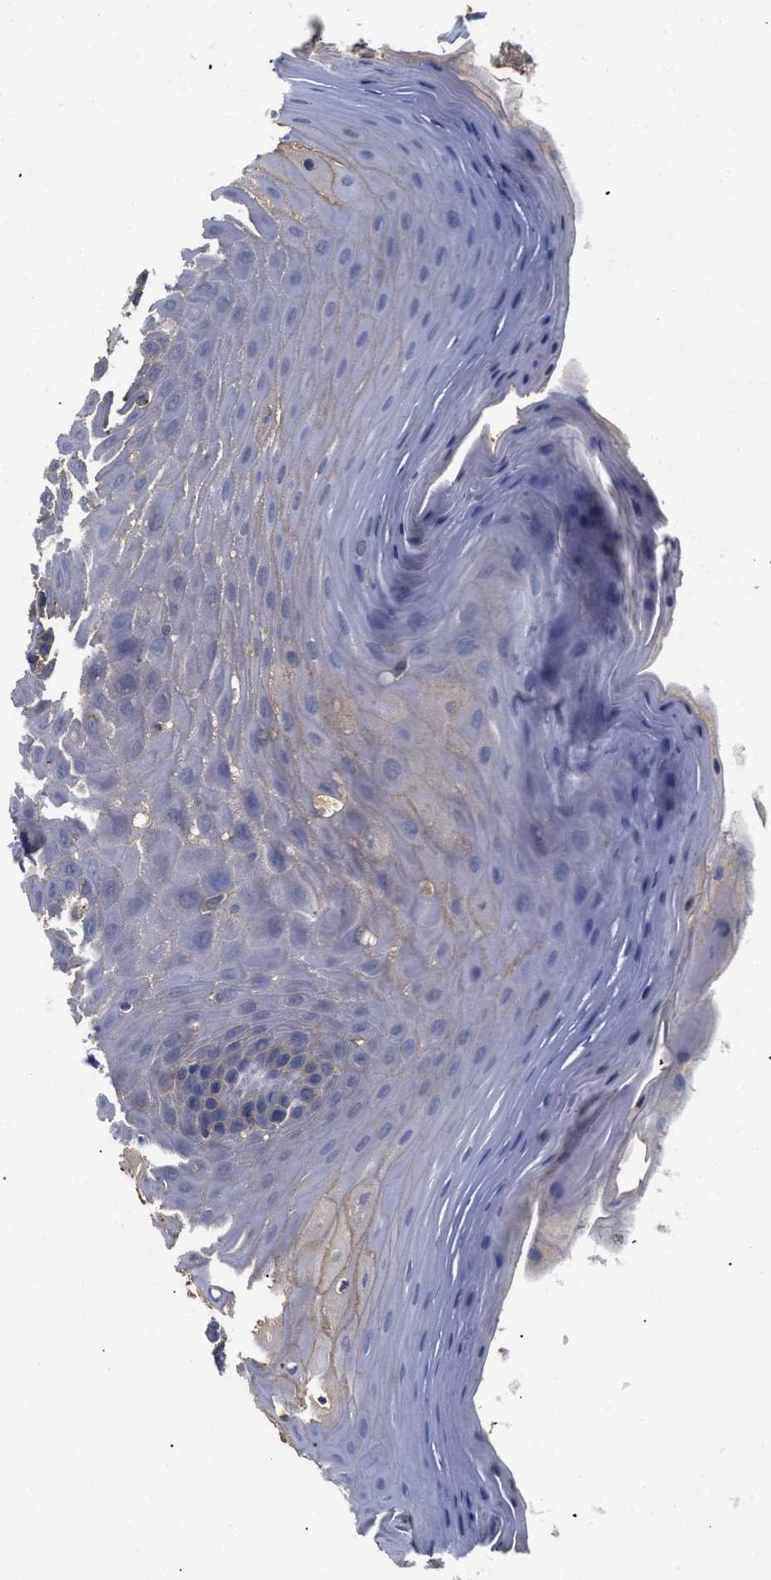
{"staining": {"intensity": "moderate", "quantity": "<25%", "location": "cytoplasmic/membranous"}, "tissue": "oral mucosa", "cell_type": "Squamous epithelial cells", "image_type": "normal", "snomed": [{"axis": "morphology", "description": "Normal tissue, NOS"}, {"axis": "morphology", "description": "Squamous cell carcinoma, NOS"}, {"axis": "topography", "description": "Skeletal muscle"}, {"axis": "topography", "description": "Adipose tissue"}, {"axis": "topography", "description": "Vascular tissue"}, {"axis": "topography", "description": "Oral tissue"}, {"axis": "topography", "description": "Peripheral nerve tissue"}, {"axis": "topography", "description": "Head-Neck"}], "caption": "Immunohistochemical staining of benign oral mucosa reveals moderate cytoplasmic/membranous protein positivity in approximately <25% of squamous epithelial cells. (Brightfield microscopy of DAB IHC at high magnification).", "gene": "ANXA4", "patient": {"sex": "male", "age": 71}}